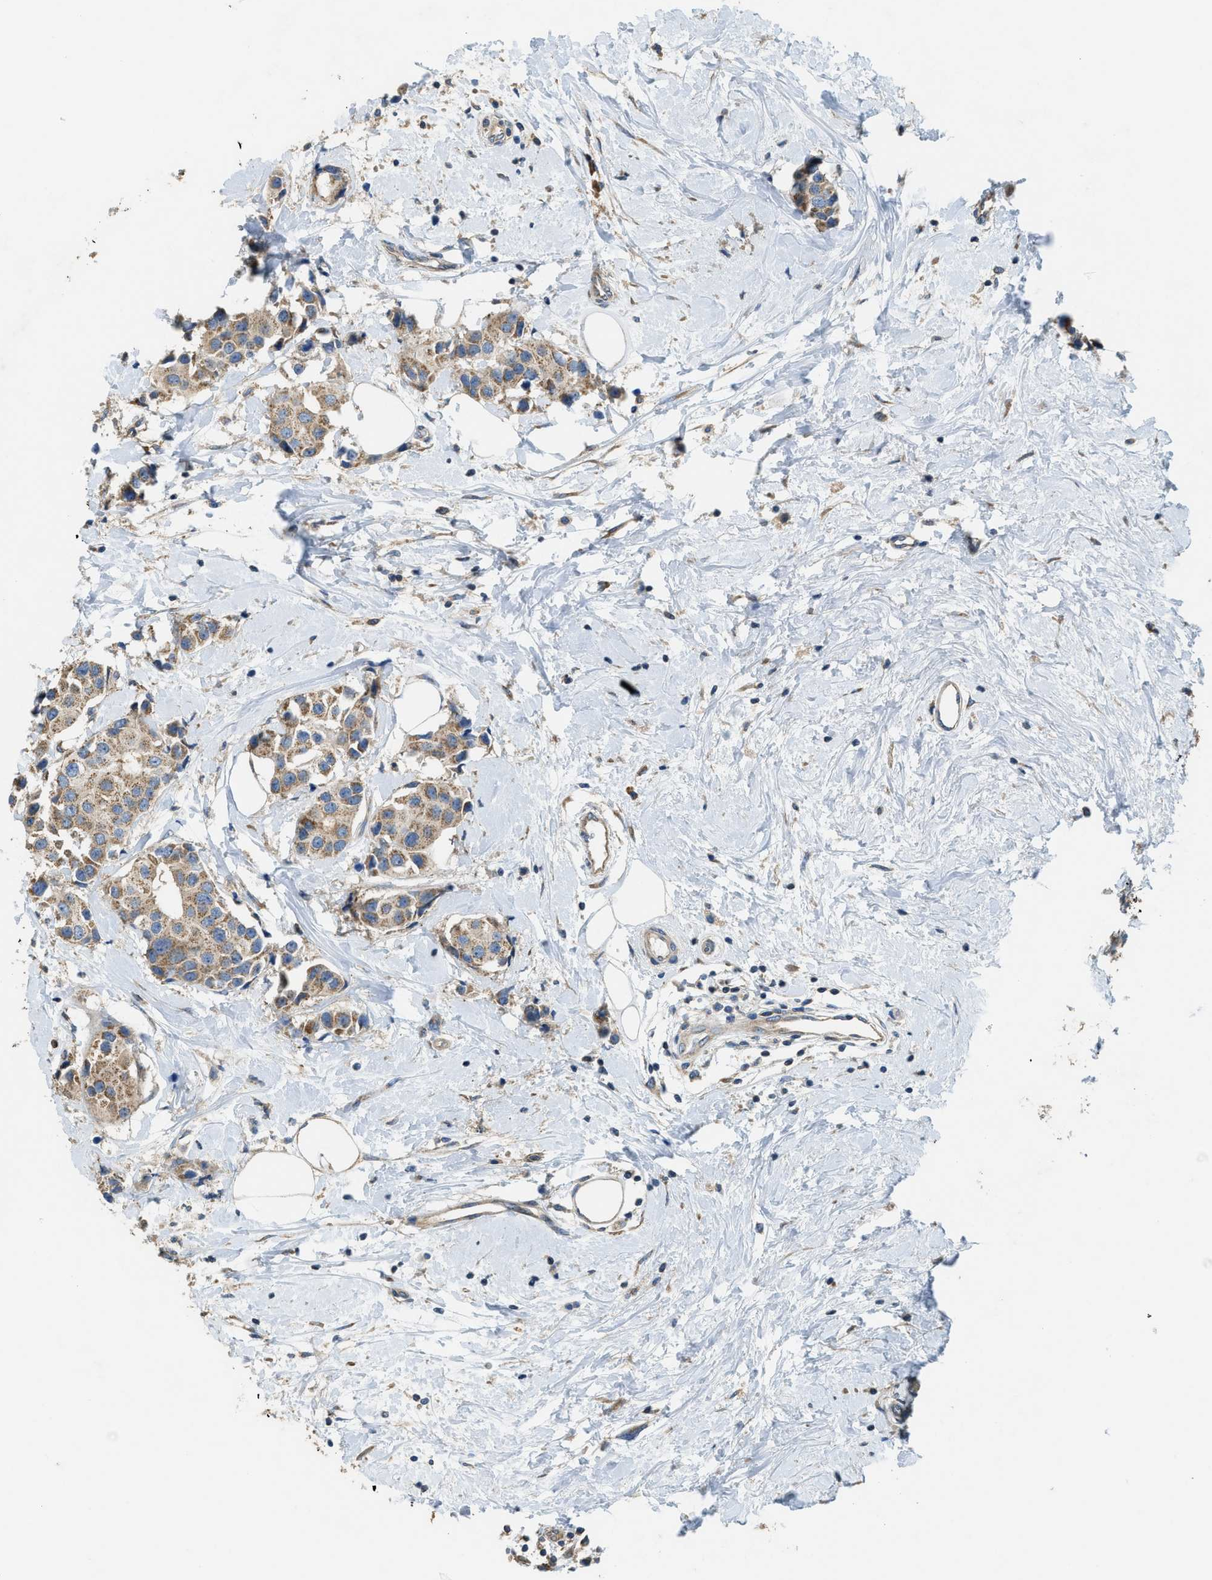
{"staining": {"intensity": "moderate", "quantity": ">75%", "location": "cytoplasmic/membranous"}, "tissue": "breast cancer", "cell_type": "Tumor cells", "image_type": "cancer", "snomed": [{"axis": "morphology", "description": "Normal tissue, NOS"}, {"axis": "morphology", "description": "Duct carcinoma"}, {"axis": "topography", "description": "Breast"}], "caption": "Immunohistochemistry image of neoplastic tissue: breast intraductal carcinoma stained using immunohistochemistry (IHC) reveals medium levels of moderate protein expression localized specifically in the cytoplasmic/membranous of tumor cells, appearing as a cytoplasmic/membranous brown color.", "gene": "TMEM68", "patient": {"sex": "female", "age": 39}}